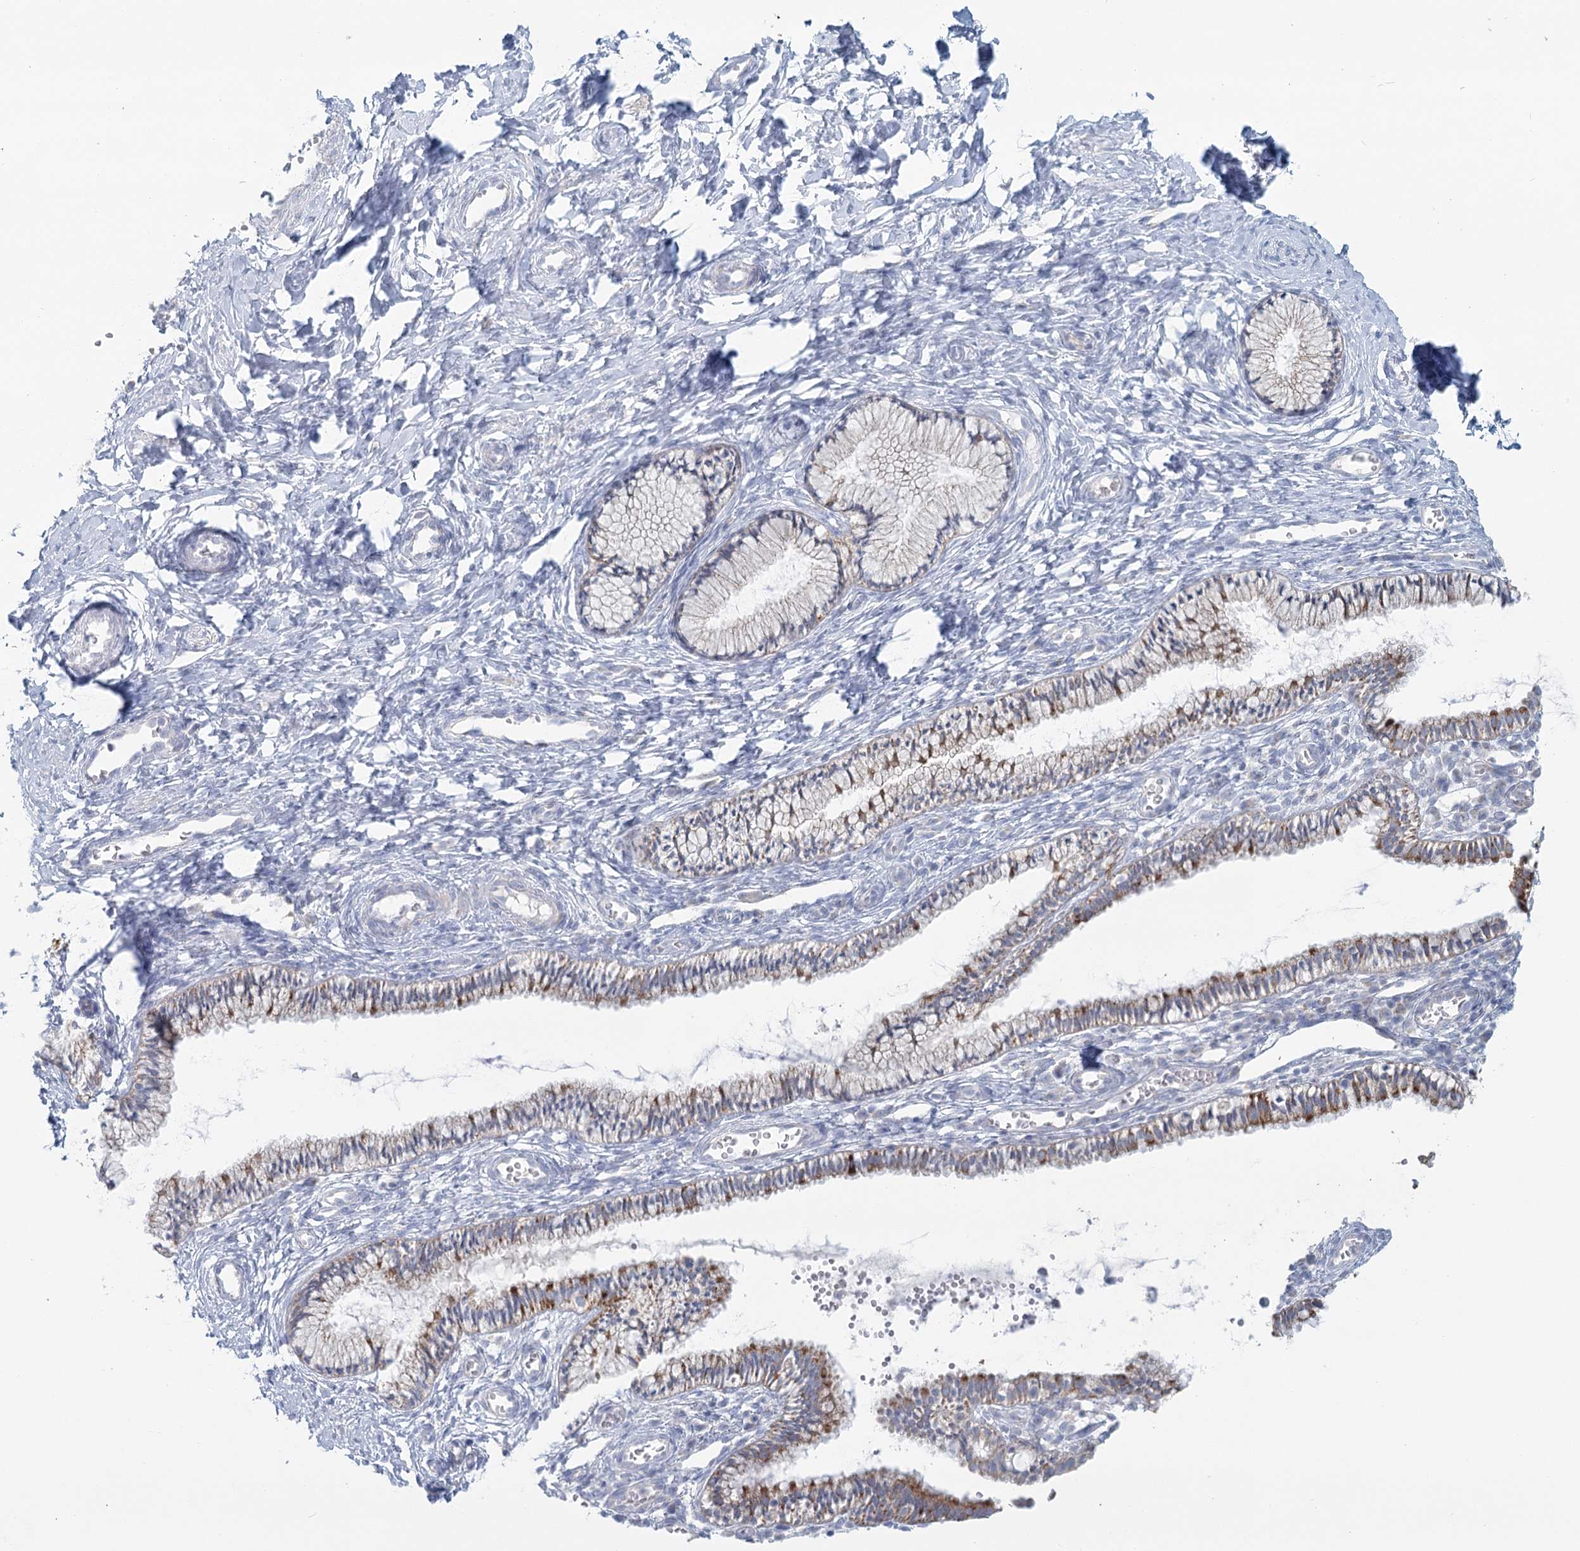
{"staining": {"intensity": "moderate", "quantity": "<25%", "location": "cytoplasmic/membranous"}, "tissue": "cervix", "cell_type": "Glandular cells", "image_type": "normal", "snomed": [{"axis": "morphology", "description": "Normal tissue, NOS"}, {"axis": "topography", "description": "Cervix"}], "caption": "IHC of normal human cervix displays low levels of moderate cytoplasmic/membranous staining in about <25% of glandular cells.", "gene": "BPHL", "patient": {"sex": "female", "age": 27}}